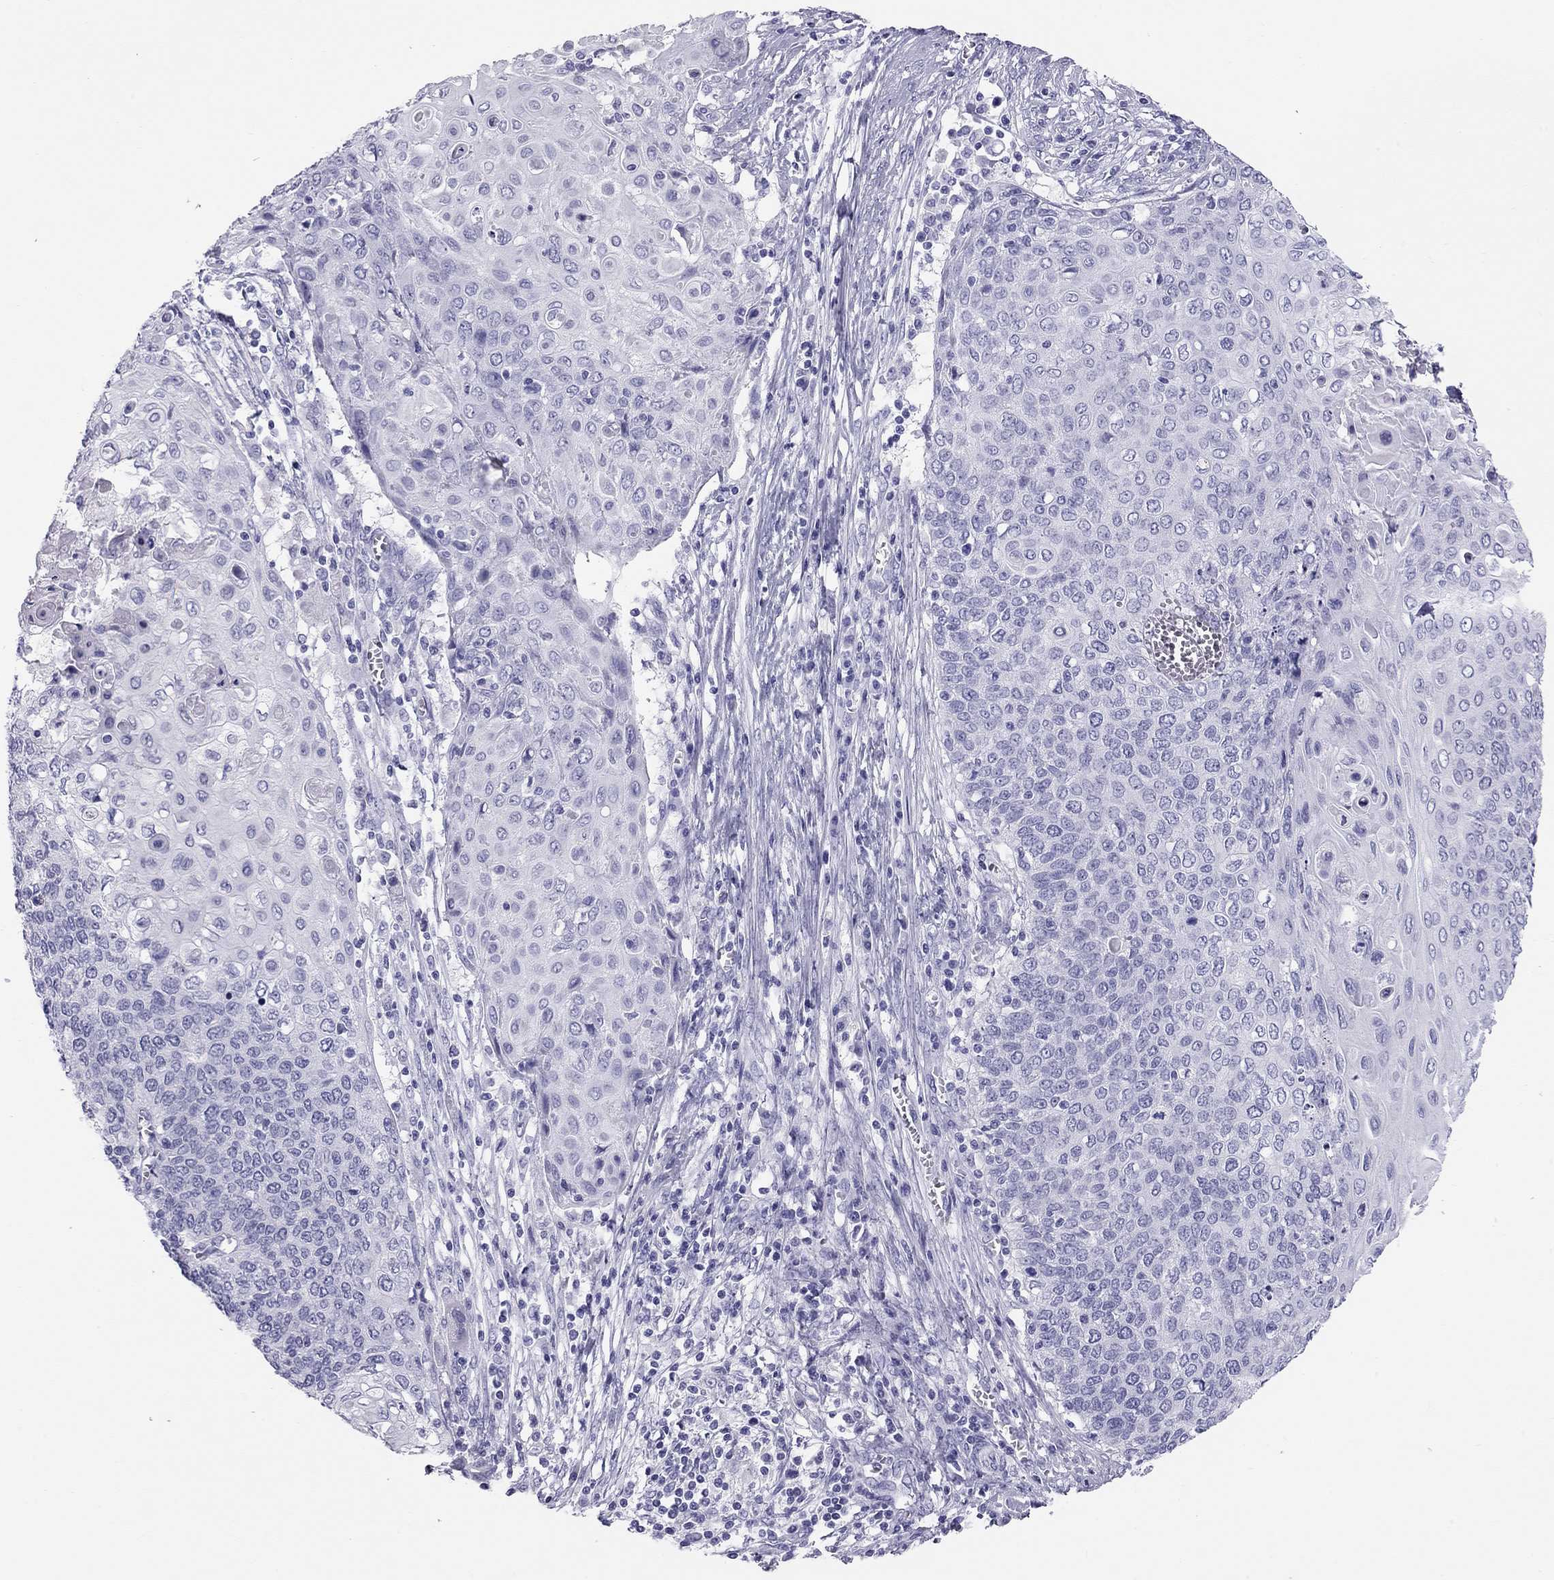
{"staining": {"intensity": "negative", "quantity": "none", "location": "none"}, "tissue": "cervical cancer", "cell_type": "Tumor cells", "image_type": "cancer", "snomed": [{"axis": "morphology", "description": "Squamous cell carcinoma, NOS"}, {"axis": "topography", "description": "Cervix"}], "caption": "Protein analysis of cervical squamous cell carcinoma shows no significant expression in tumor cells.", "gene": "TRPM3", "patient": {"sex": "female", "age": 39}}